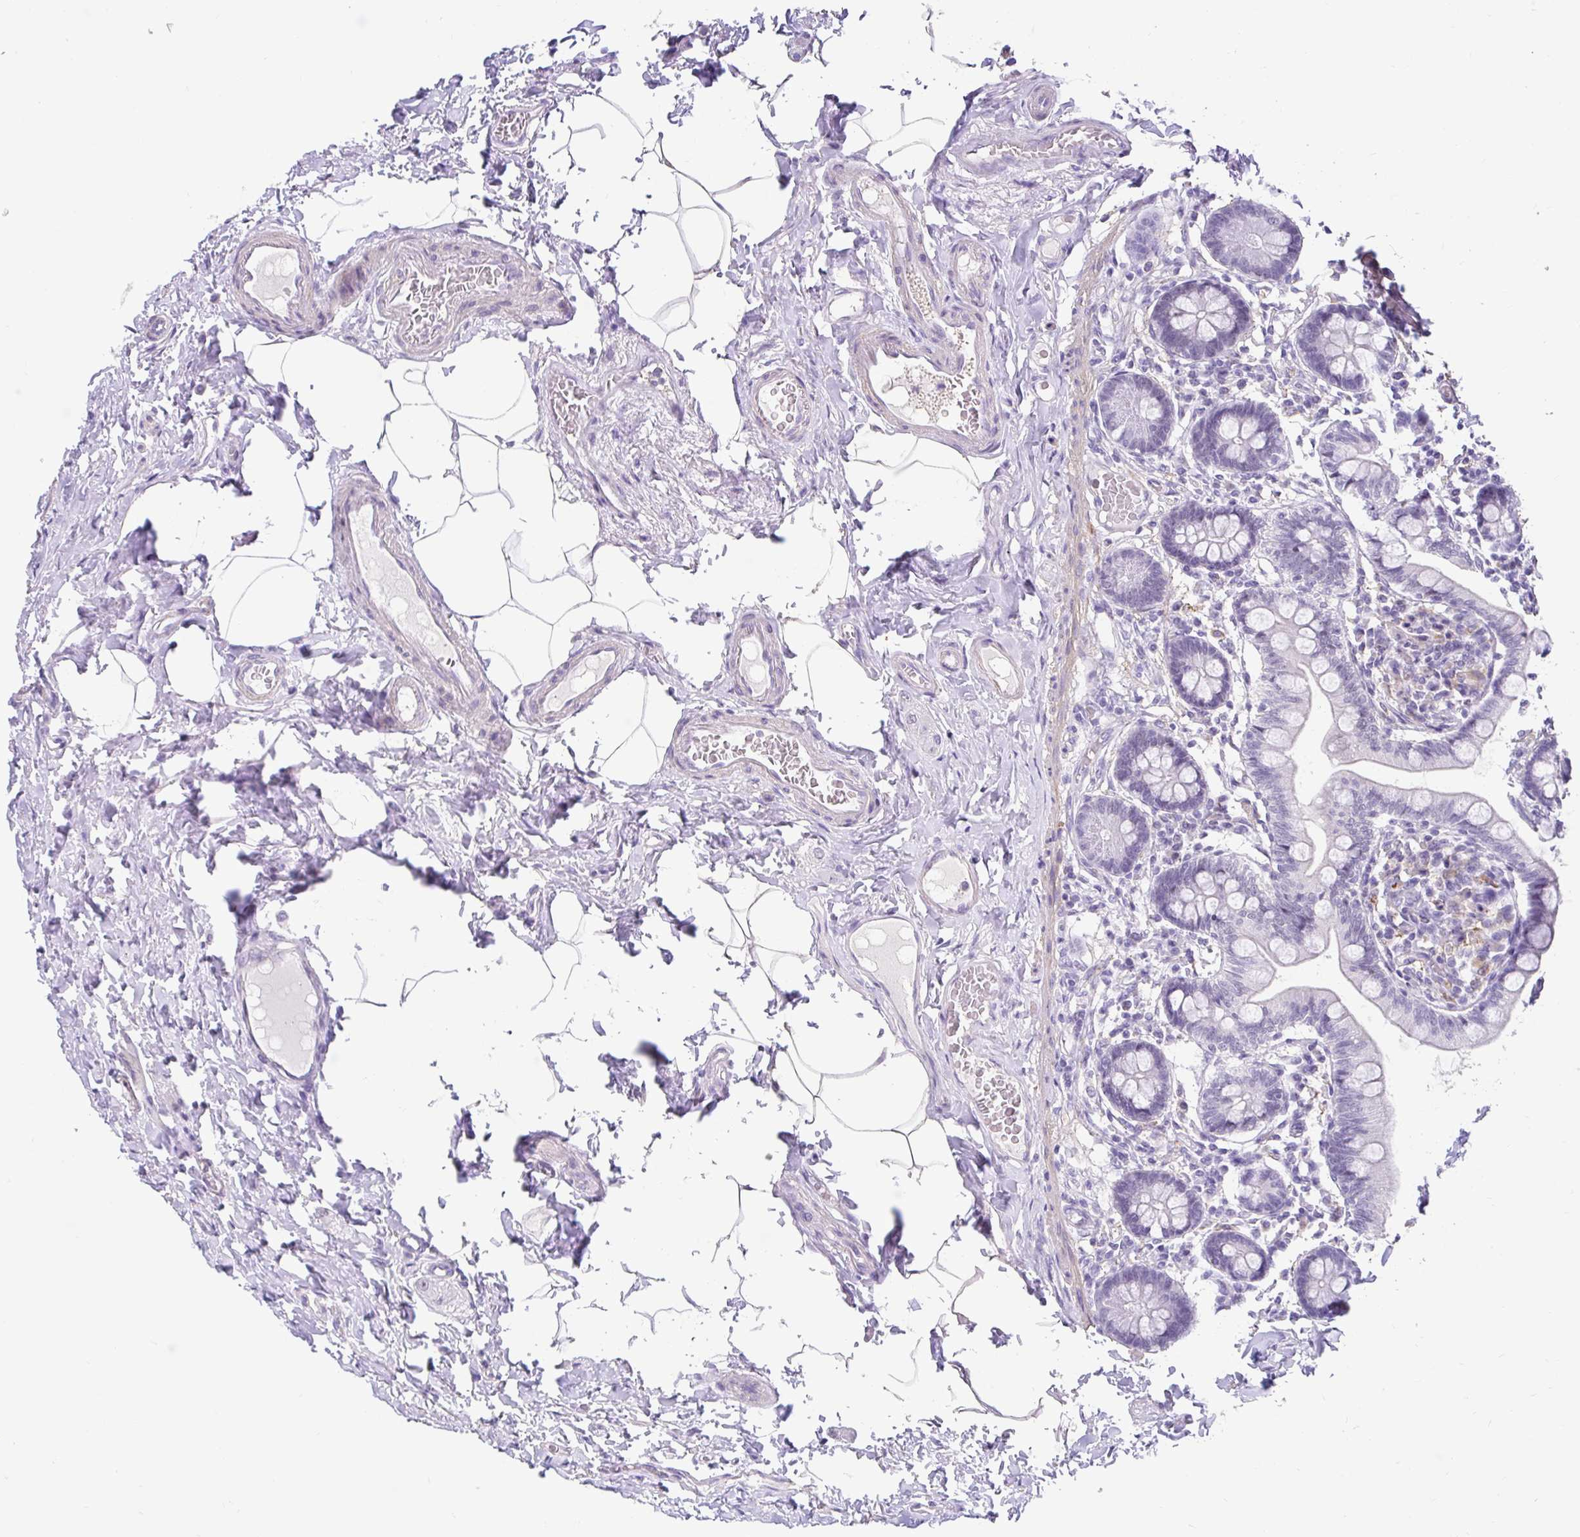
{"staining": {"intensity": "weak", "quantity": "<25%", "location": "nuclear"}, "tissue": "small intestine", "cell_type": "Glandular cells", "image_type": "normal", "snomed": [{"axis": "morphology", "description": "Normal tissue, NOS"}, {"axis": "topography", "description": "Small intestine"}], "caption": "This is a micrograph of immunohistochemistry staining of unremarkable small intestine, which shows no expression in glandular cells. Brightfield microscopy of IHC stained with DAB (3,3'-diaminobenzidine) (brown) and hematoxylin (blue), captured at high magnification.", "gene": "DCAF17", "patient": {"sex": "female", "age": 64}}